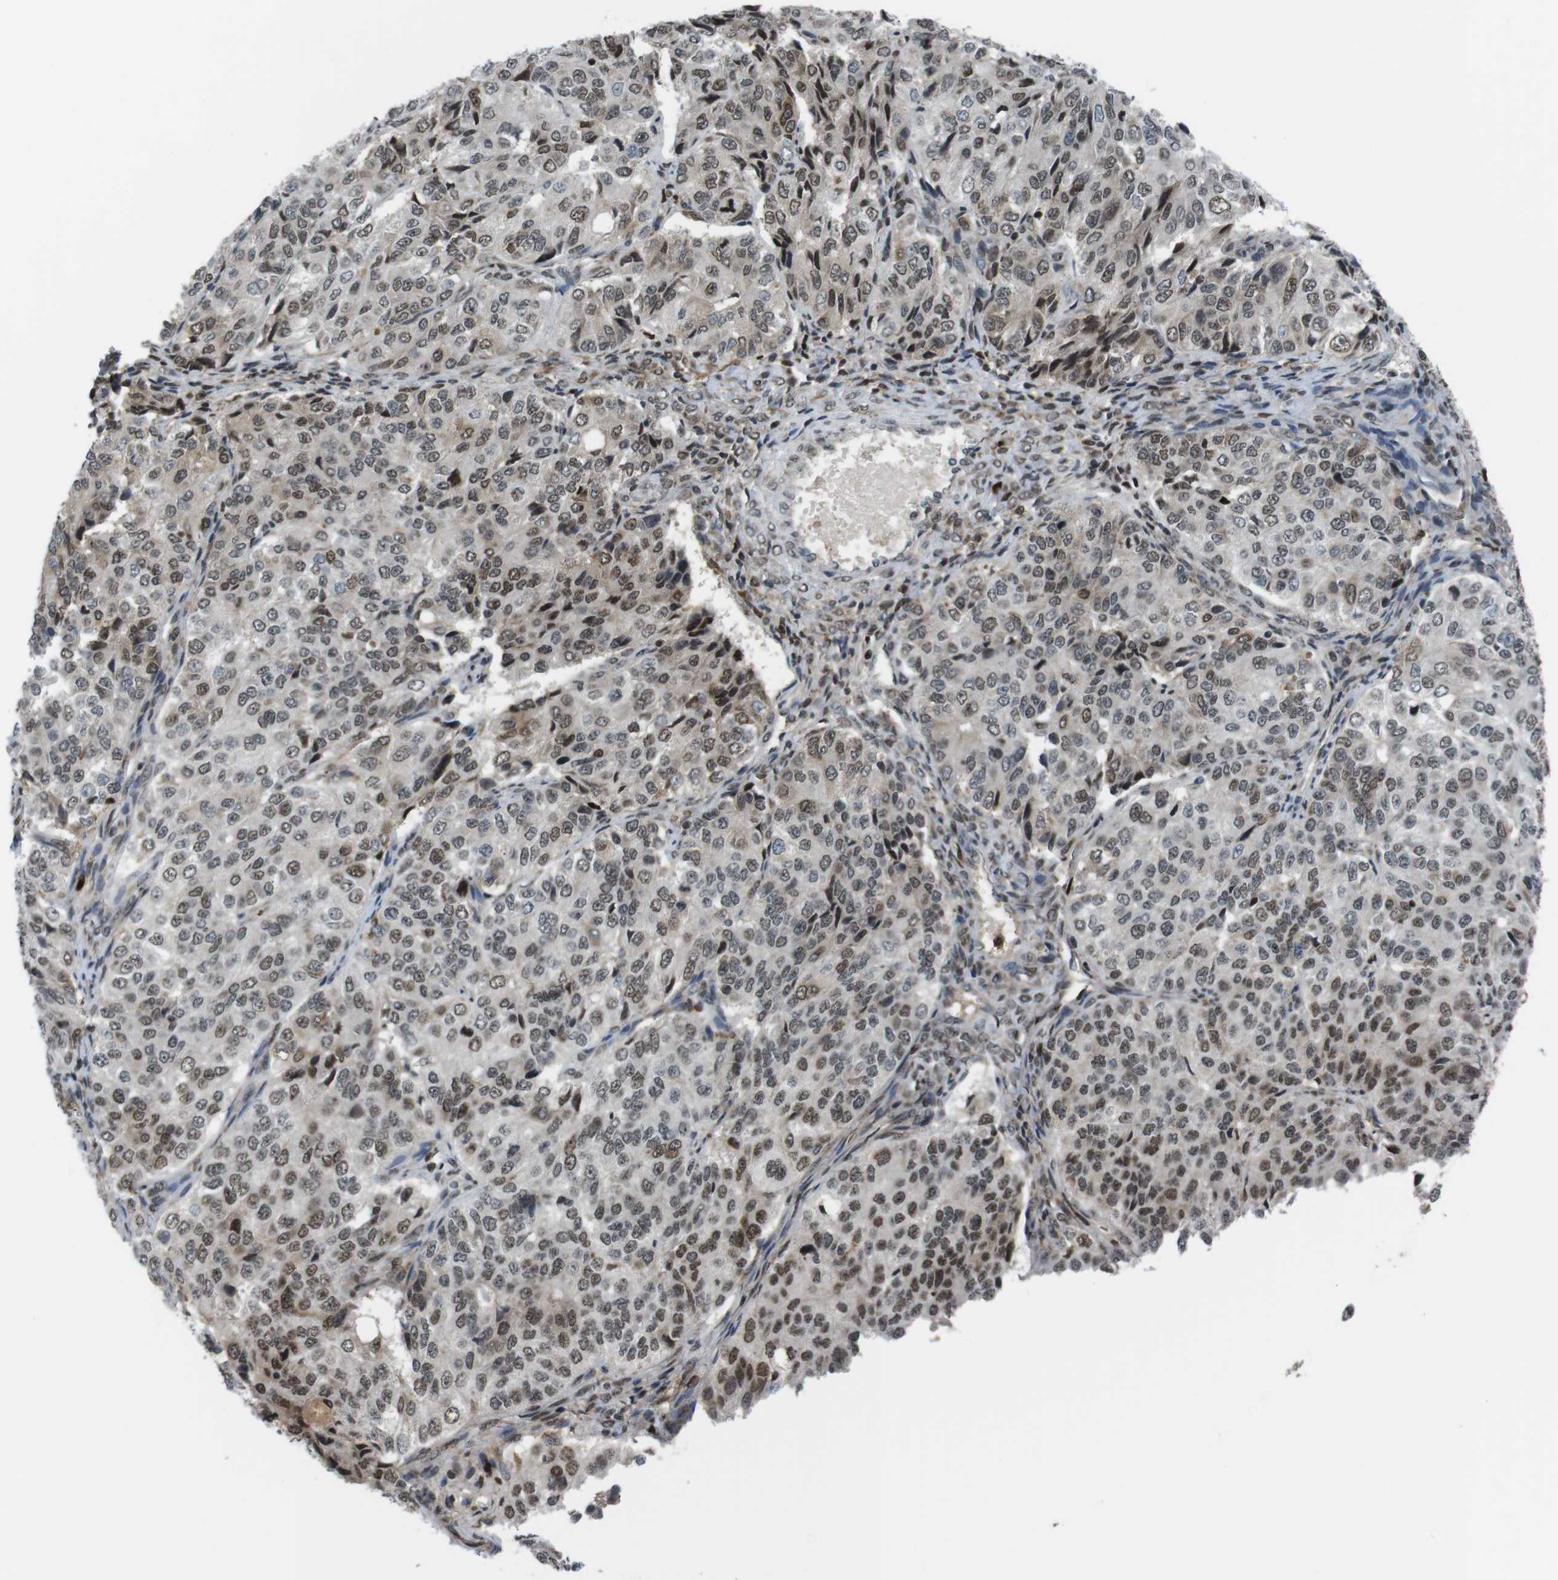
{"staining": {"intensity": "moderate", "quantity": ">75%", "location": "nuclear"}, "tissue": "ovarian cancer", "cell_type": "Tumor cells", "image_type": "cancer", "snomed": [{"axis": "morphology", "description": "Carcinoma, endometroid"}, {"axis": "topography", "description": "Ovary"}], "caption": "Moderate nuclear positivity for a protein is identified in about >75% of tumor cells of ovarian cancer using IHC.", "gene": "SUB1", "patient": {"sex": "female", "age": 51}}